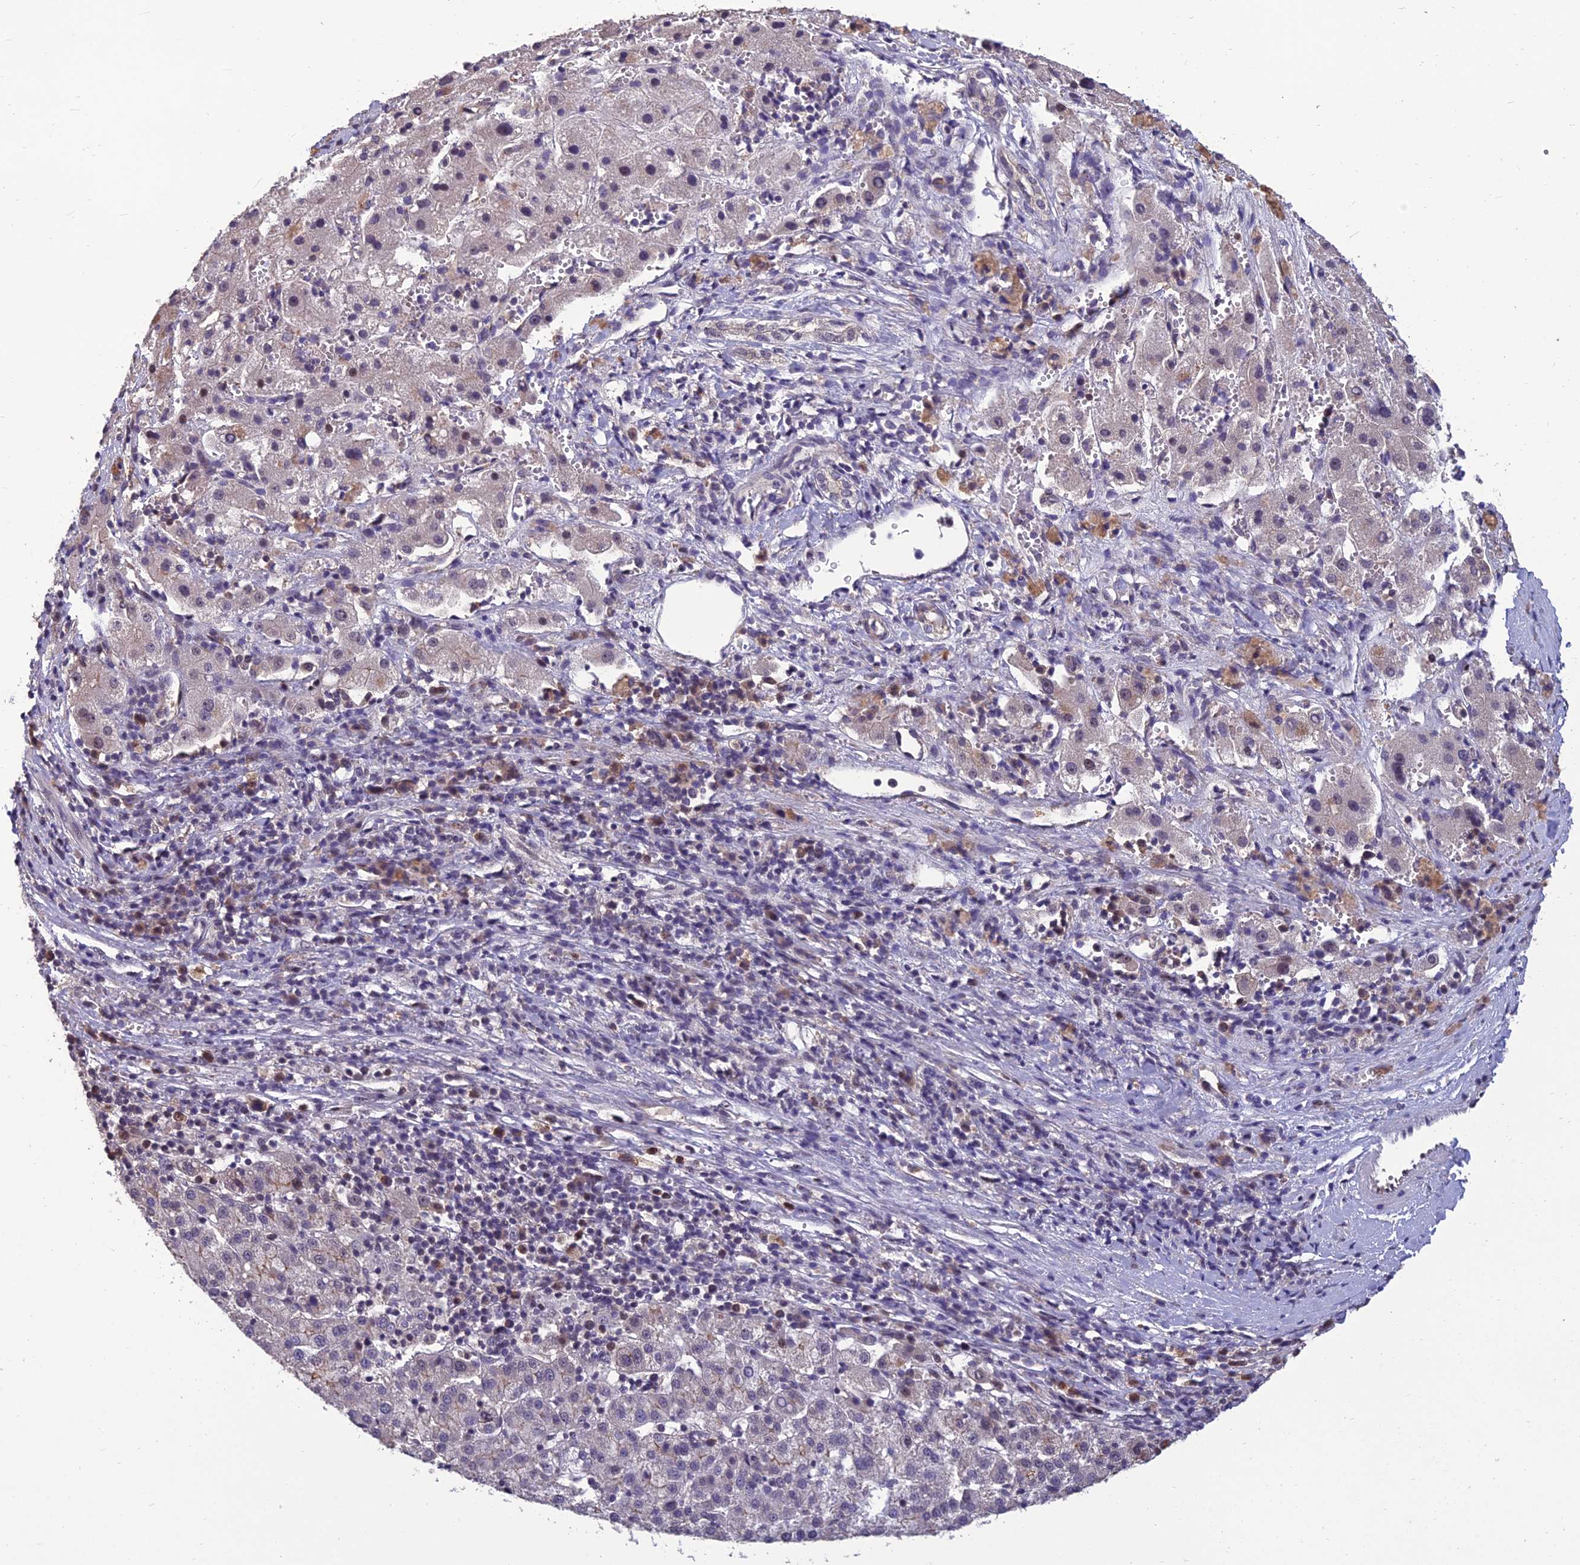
{"staining": {"intensity": "negative", "quantity": "none", "location": "none"}, "tissue": "liver cancer", "cell_type": "Tumor cells", "image_type": "cancer", "snomed": [{"axis": "morphology", "description": "Carcinoma, Hepatocellular, NOS"}, {"axis": "topography", "description": "Liver"}], "caption": "Histopathology image shows no protein positivity in tumor cells of hepatocellular carcinoma (liver) tissue. (Immunohistochemistry, brightfield microscopy, high magnification).", "gene": "GRWD1", "patient": {"sex": "female", "age": 58}}